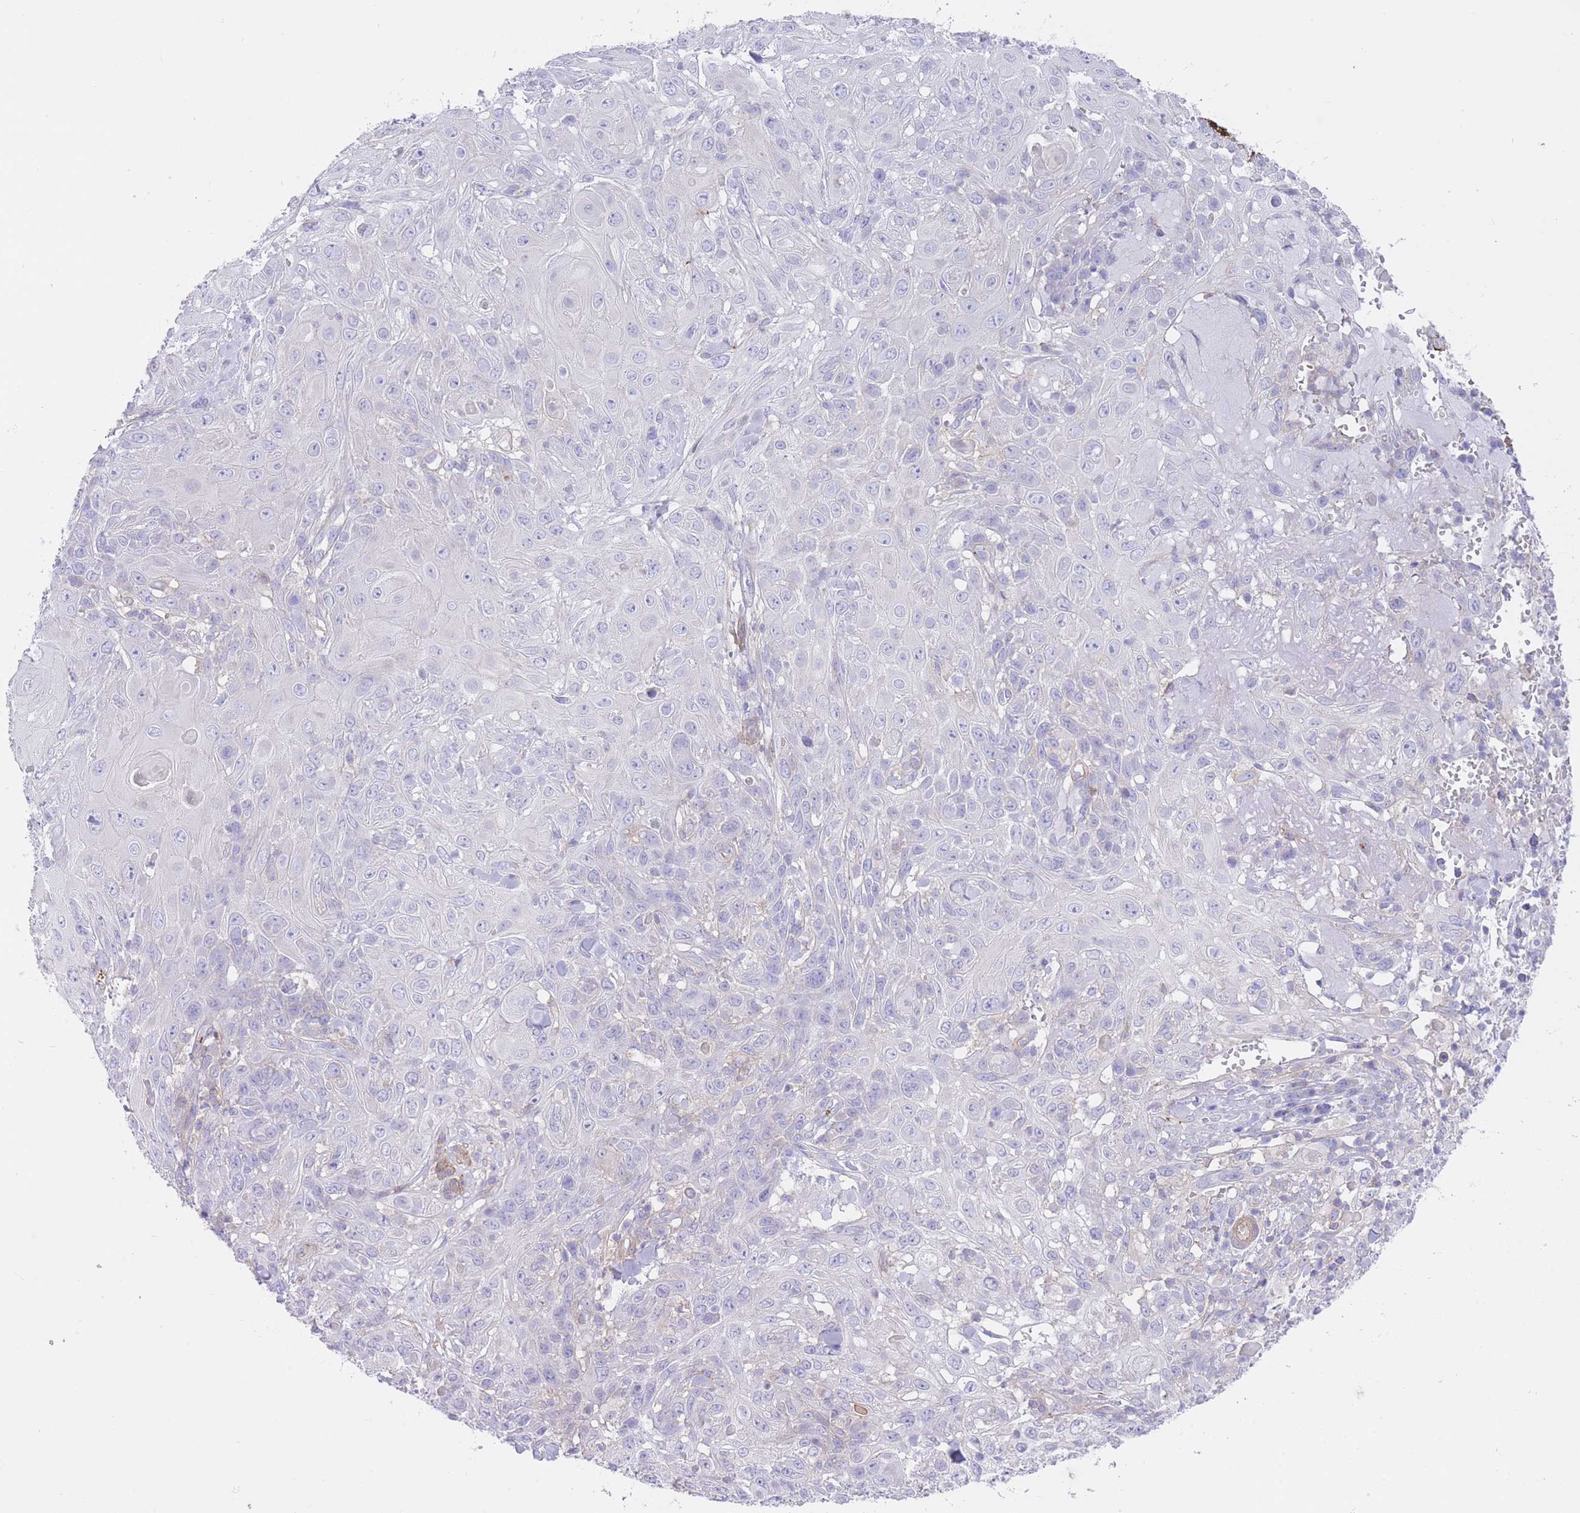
{"staining": {"intensity": "negative", "quantity": "none", "location": "none"}, "tissue": "skin cancer", "cell_type": "Tumor cells", "image_type": "cancer", "snomed": [{"axis": "morphology", "description": "Normal tissue, NOS"}, {"axis": "morphology", "description": "Squamous cell carcinoma, NOS"}, {"axis": "topography", "description": "Skin"}, {"axis": "topography", "description": "Cartilage tissue"}], "caption": "High power microscopy photomicrograph of an IHC photomicrograph of skin cancer (squamous cell carcinoma), revealing no significant staining in tumor cells.", "gene": "LDB3", "patient": {"sex": "female", "age": 79}}